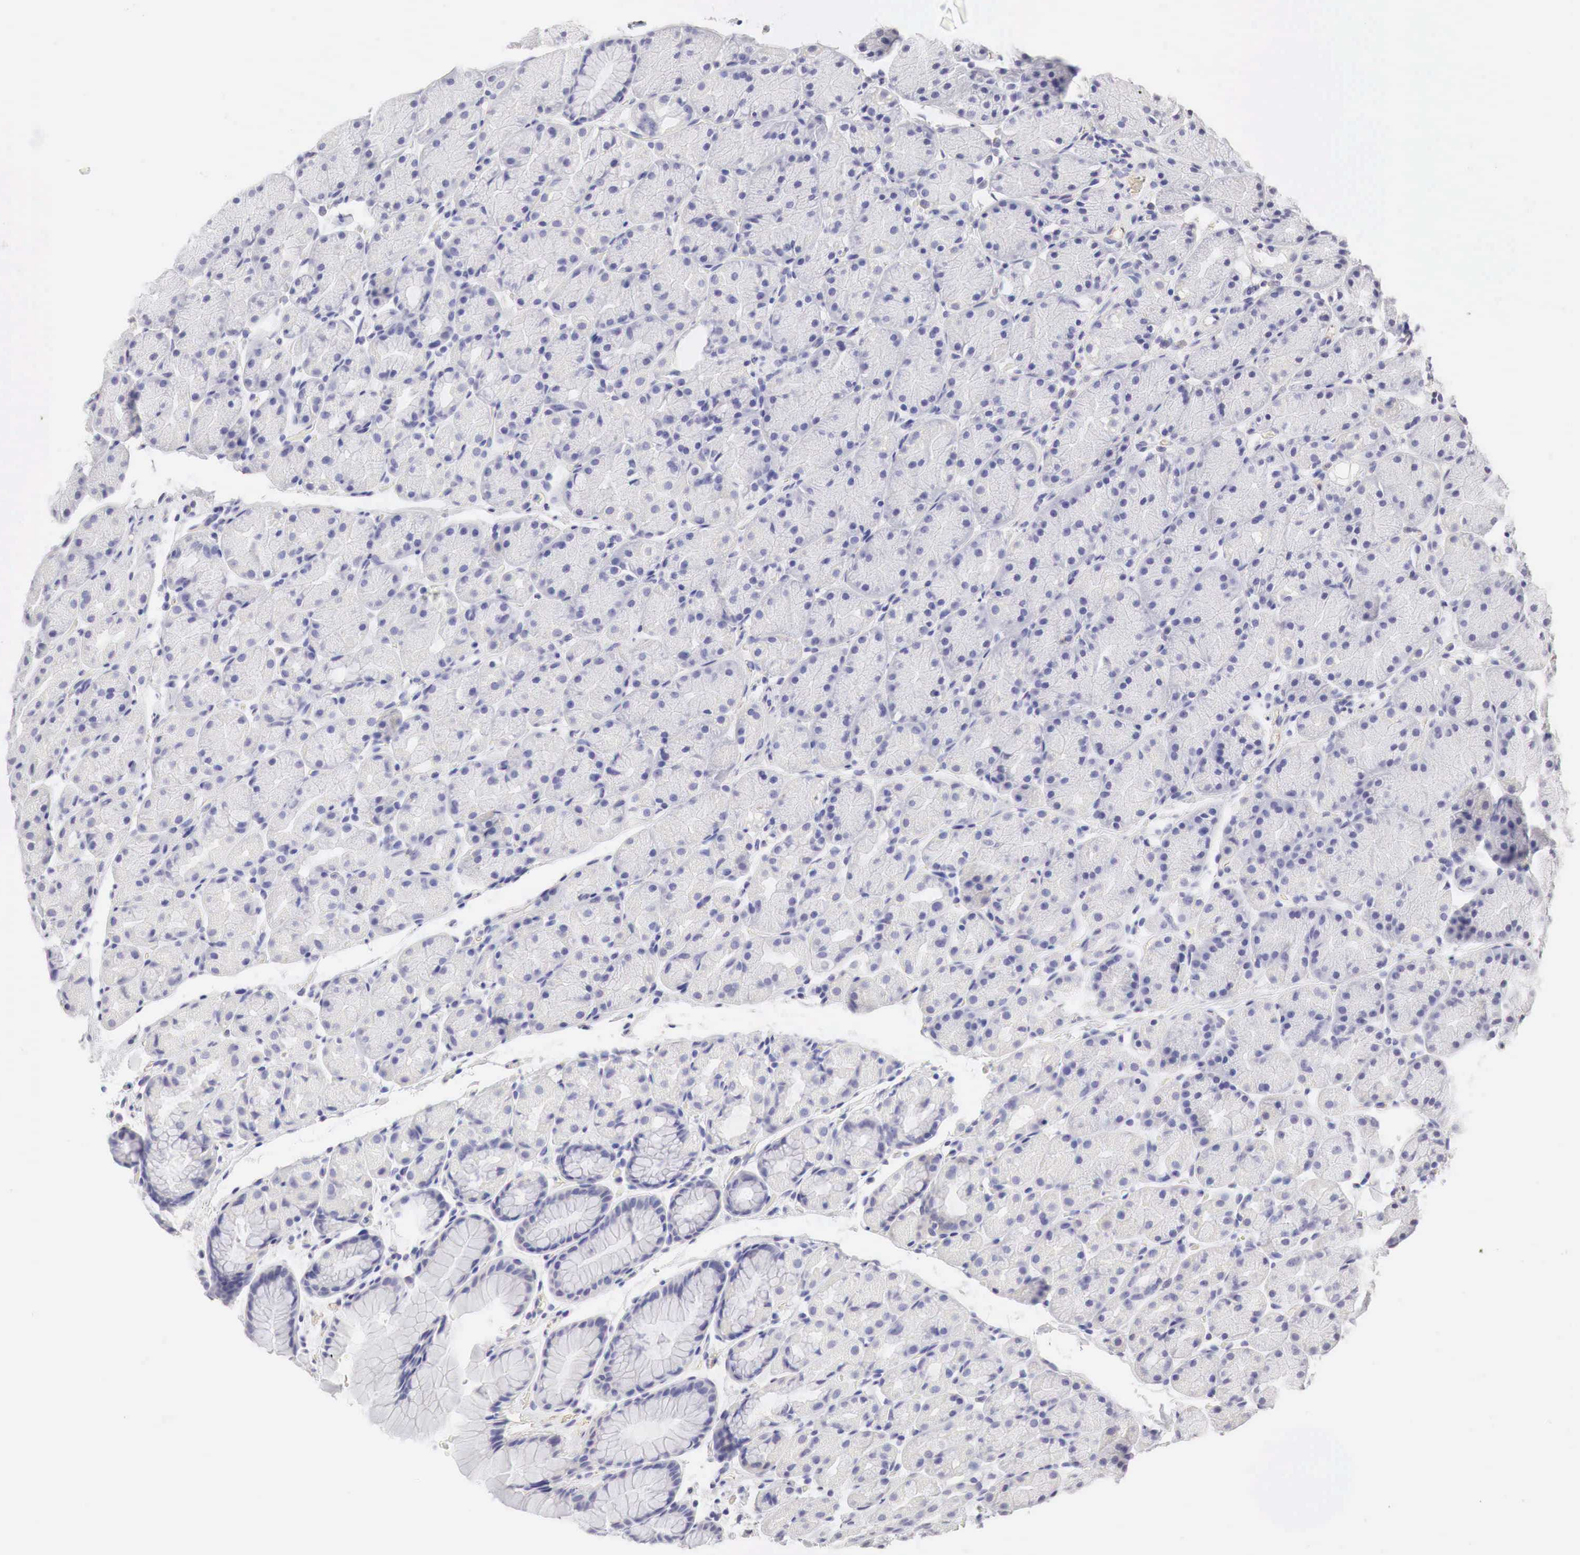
{"staining": {"intensity": "negative", "quantity": "none", "location": "none"}, "tissue": "stomach", "cell_type": "Glandular cells", "image_type": "normal", "snomed": [{"axis": "morphology", "description": "Adenocarcinoma, NOS"}, {"axis": "topography", "description": "Stomach, upper"}], "caption": "IHC of unremarkable human stomach reveals no positivity in glandular cells.", "gene": "OTC", "patient": {"sex": "male", "age": 47}}